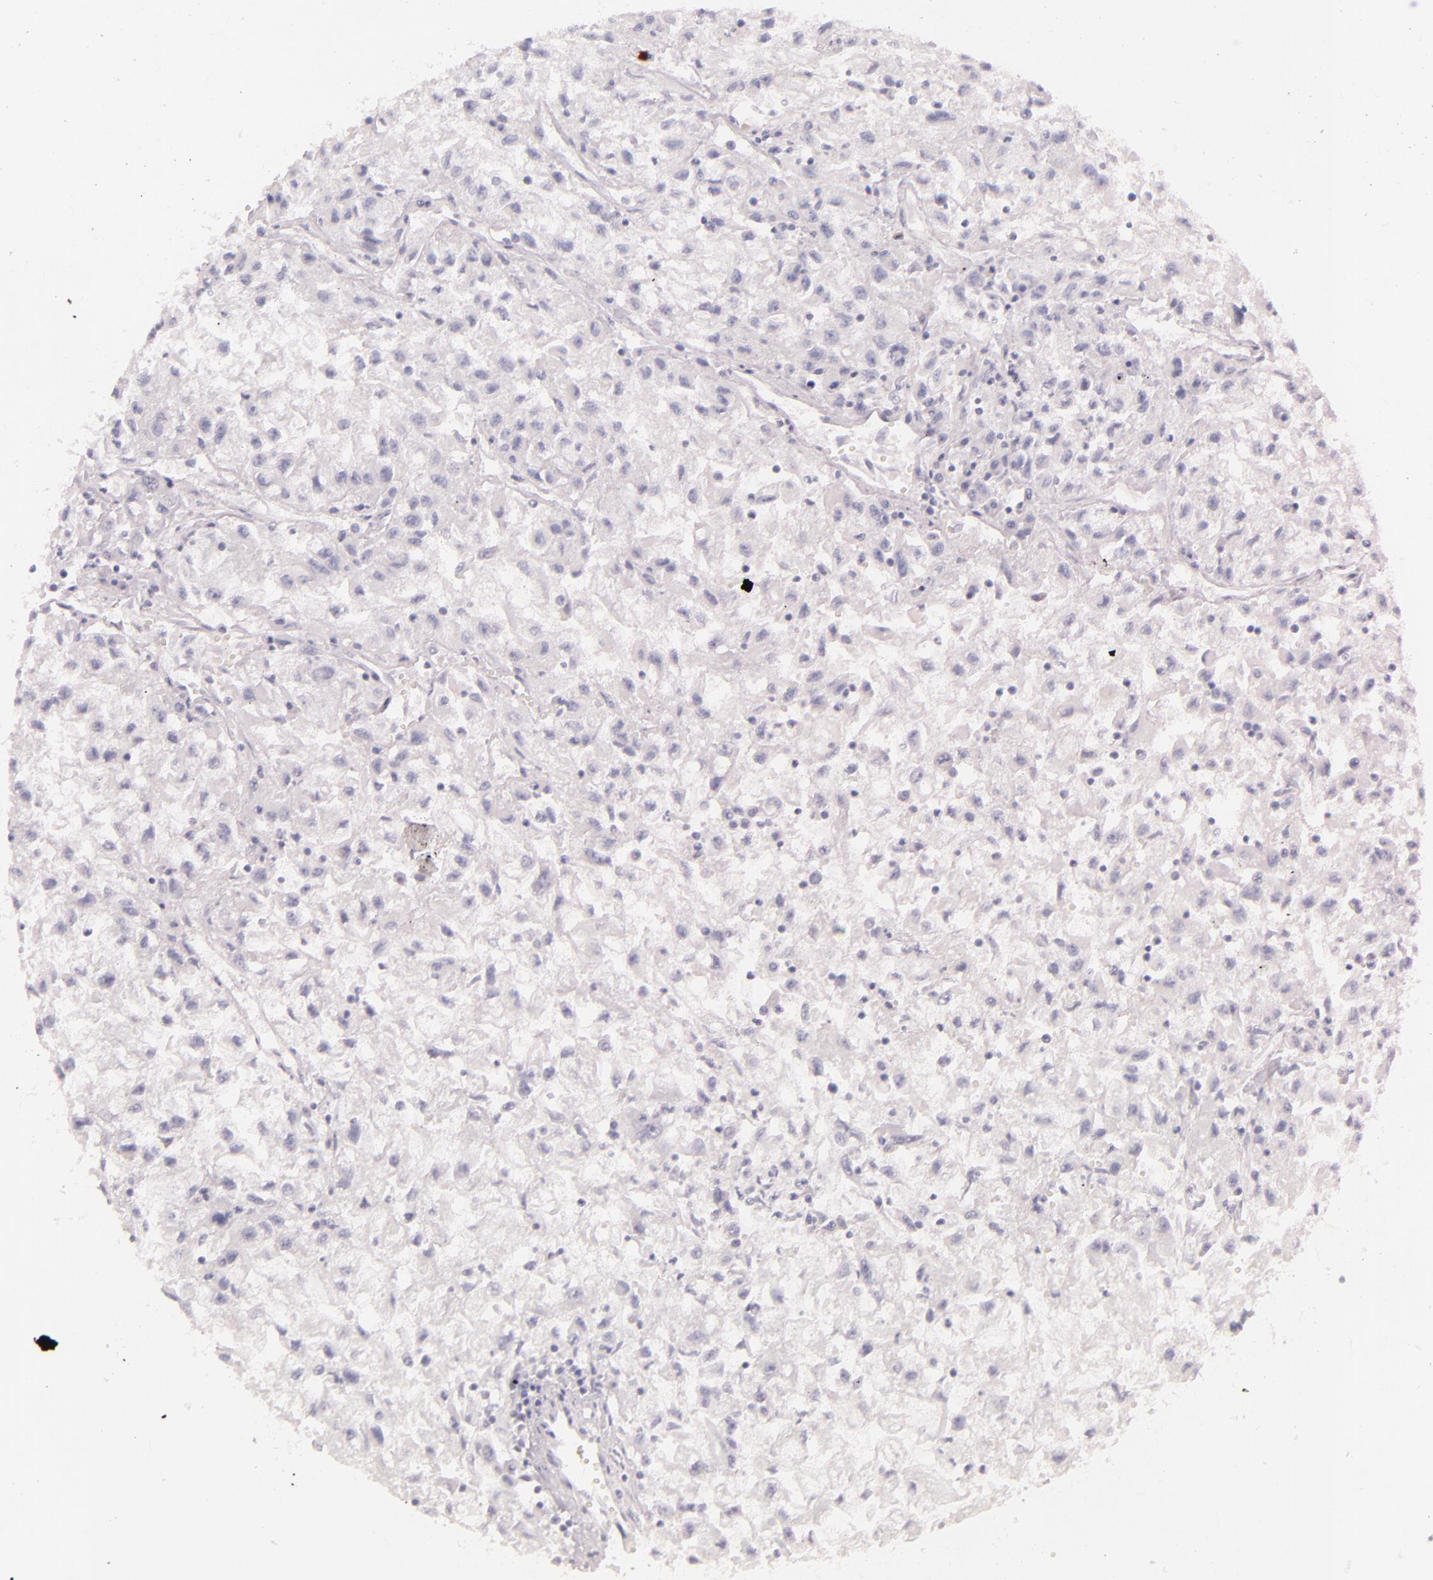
{"staining": {"intensity": "negative", "quantity": "none", "location": "none"}, "tissue": "renal cancer", "cell_type": "Tumor cells", "image_type": "cancer", "snomed": [{"axis": "morphology", "description": "Adenocarcinoma, NOS"}, {"axis": "topography", "description": "Kidney"}], "caption": "Tumor cells show no significant protein positivity in renal cancer.", "gene": "INA", "patient": {"sex": "male", "age": 59}}